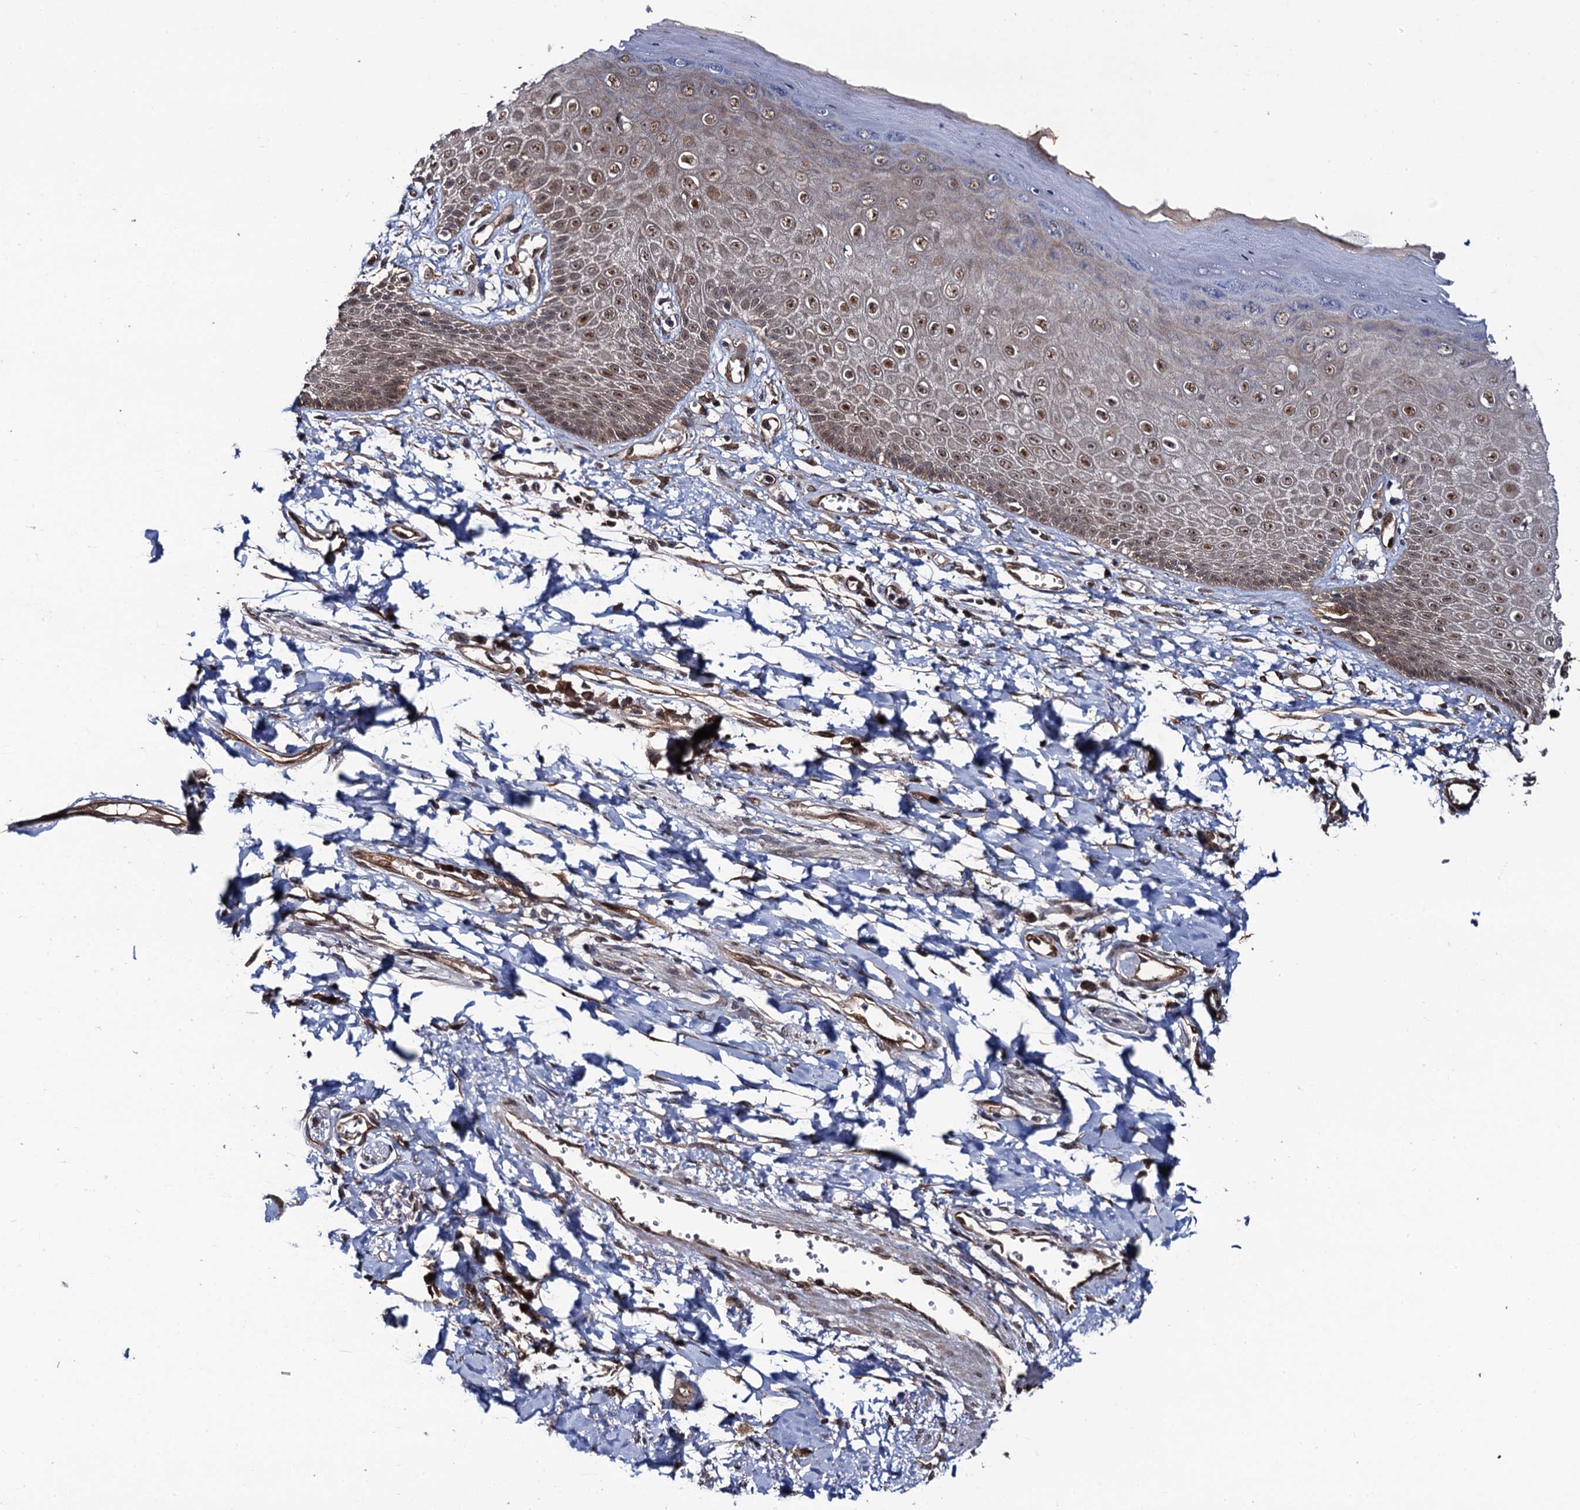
{"staining": {"intensity": "moderate", "quantity": "25%-75%", "location": "cytoplasmic/membranous,nuclear"}, "tissue": "skin", "cell_type": "Epidermal cells", "image_type": "normal", "snomed": [{"axis": "morphology", "description": "Normal tissue, NOS"}, {"axis": "topography", "description": "Anal"}], "caption": "Unremarkable skin exhibits moderate cytoplasmic/membranous,nuclear expression in approximately 25%-75% of epidermal cells, visualized by immunohistochemistry.", "gene": "CDC23", "patient": {"sex": "male", "age": 78}}